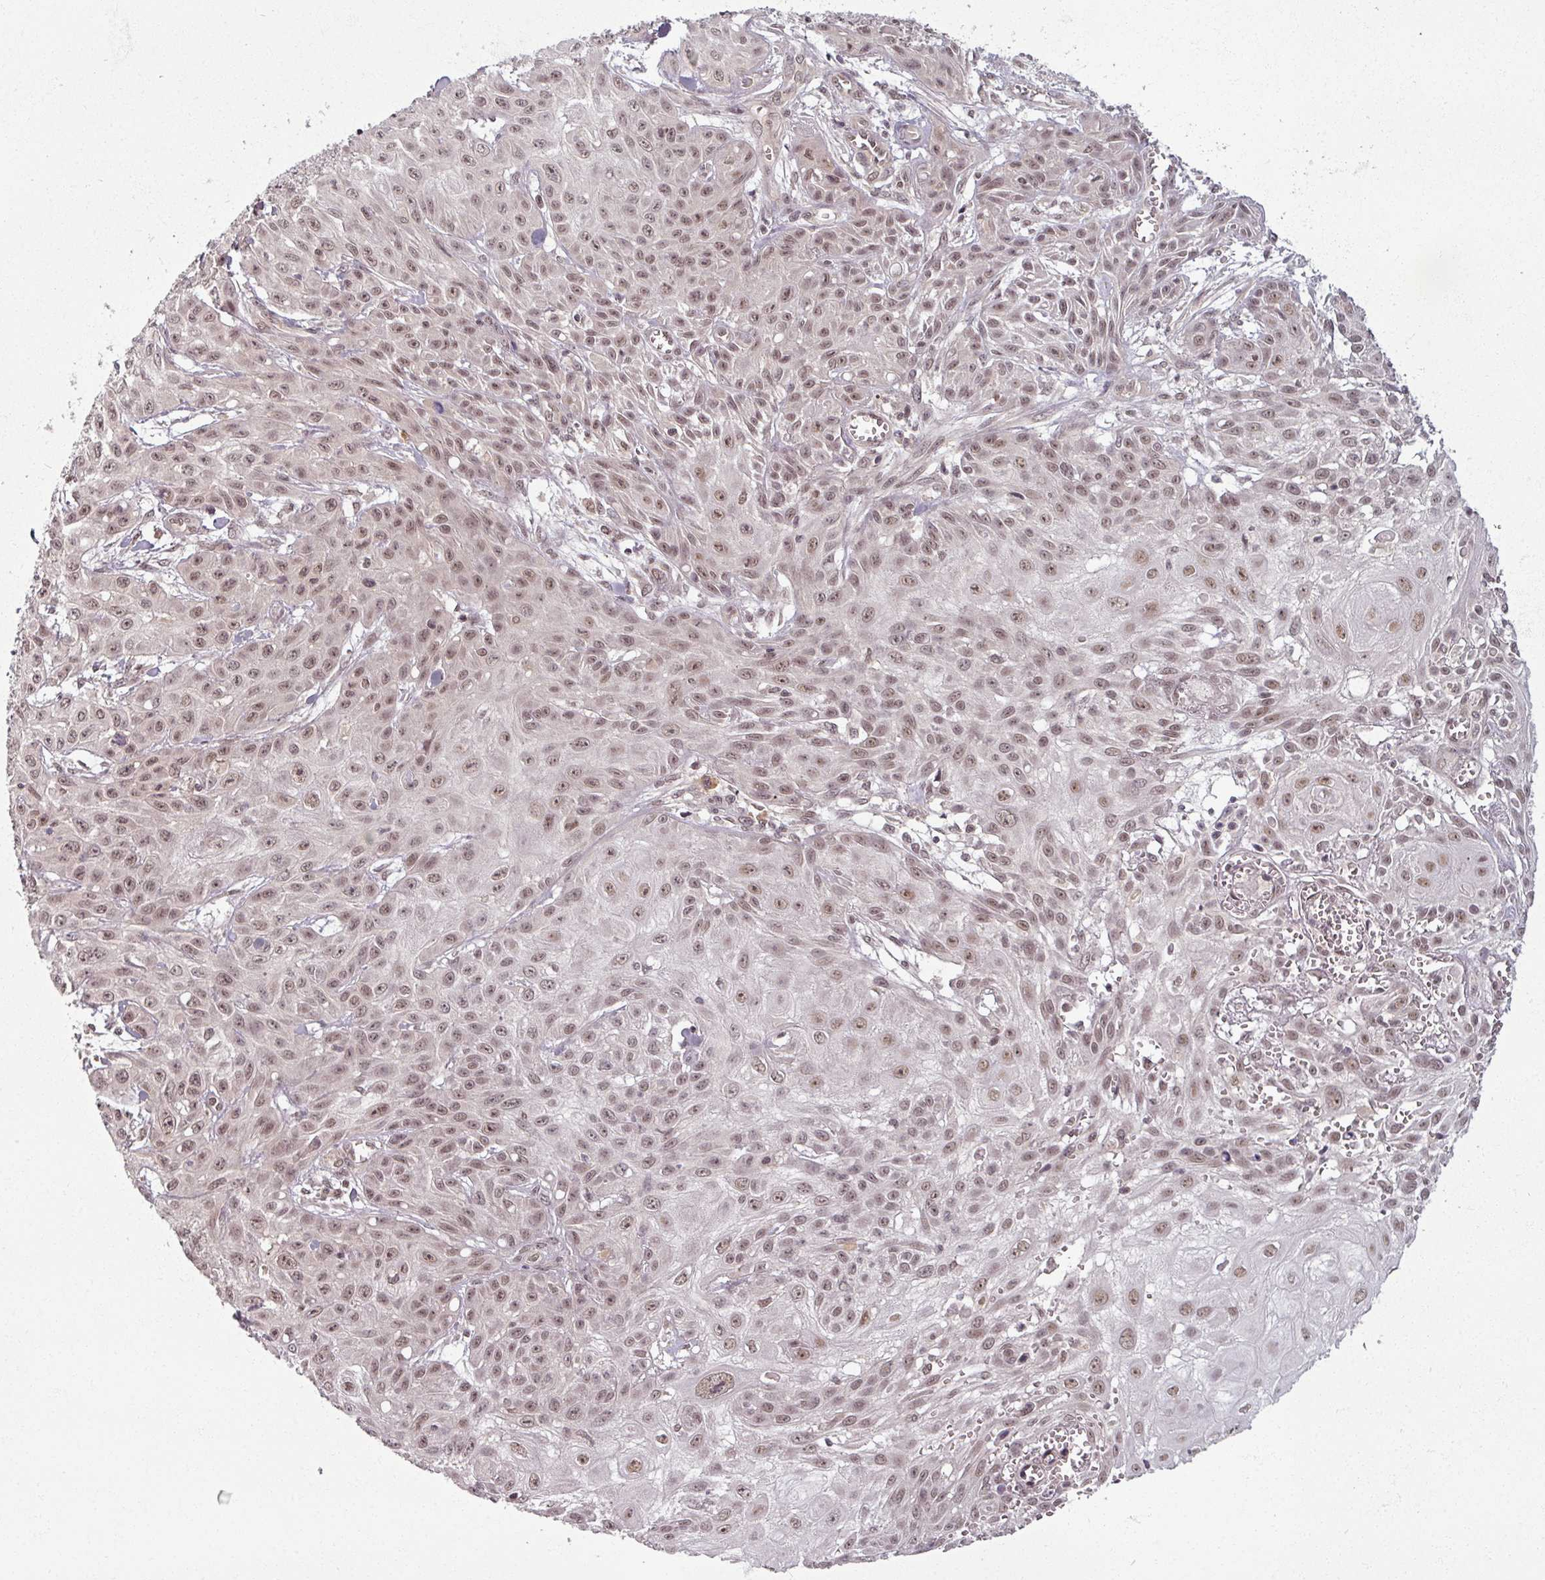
{"staining": {"intensity": "moderate", "quantity": "25%-75%", "location": "nuclear"}, "tissue": "skin cancer", "cell_type": "Tumor cells", "image_type": "cancer", "snomed": [{"axis": "morphology", "description": "Squamous cell carcinoma, NOS"}, {"axis": "topography", "description": "Skin"}, {"axis": "topography", "description": "Vulva"}], "caption": "Immunohistochemical staining of human skin cancer reveals medium levels of moderate nuclear expression in about 25%-75% of tumor cells.", "gene": "POLR2G", "patient": {"sex": "female", "age": 71}}